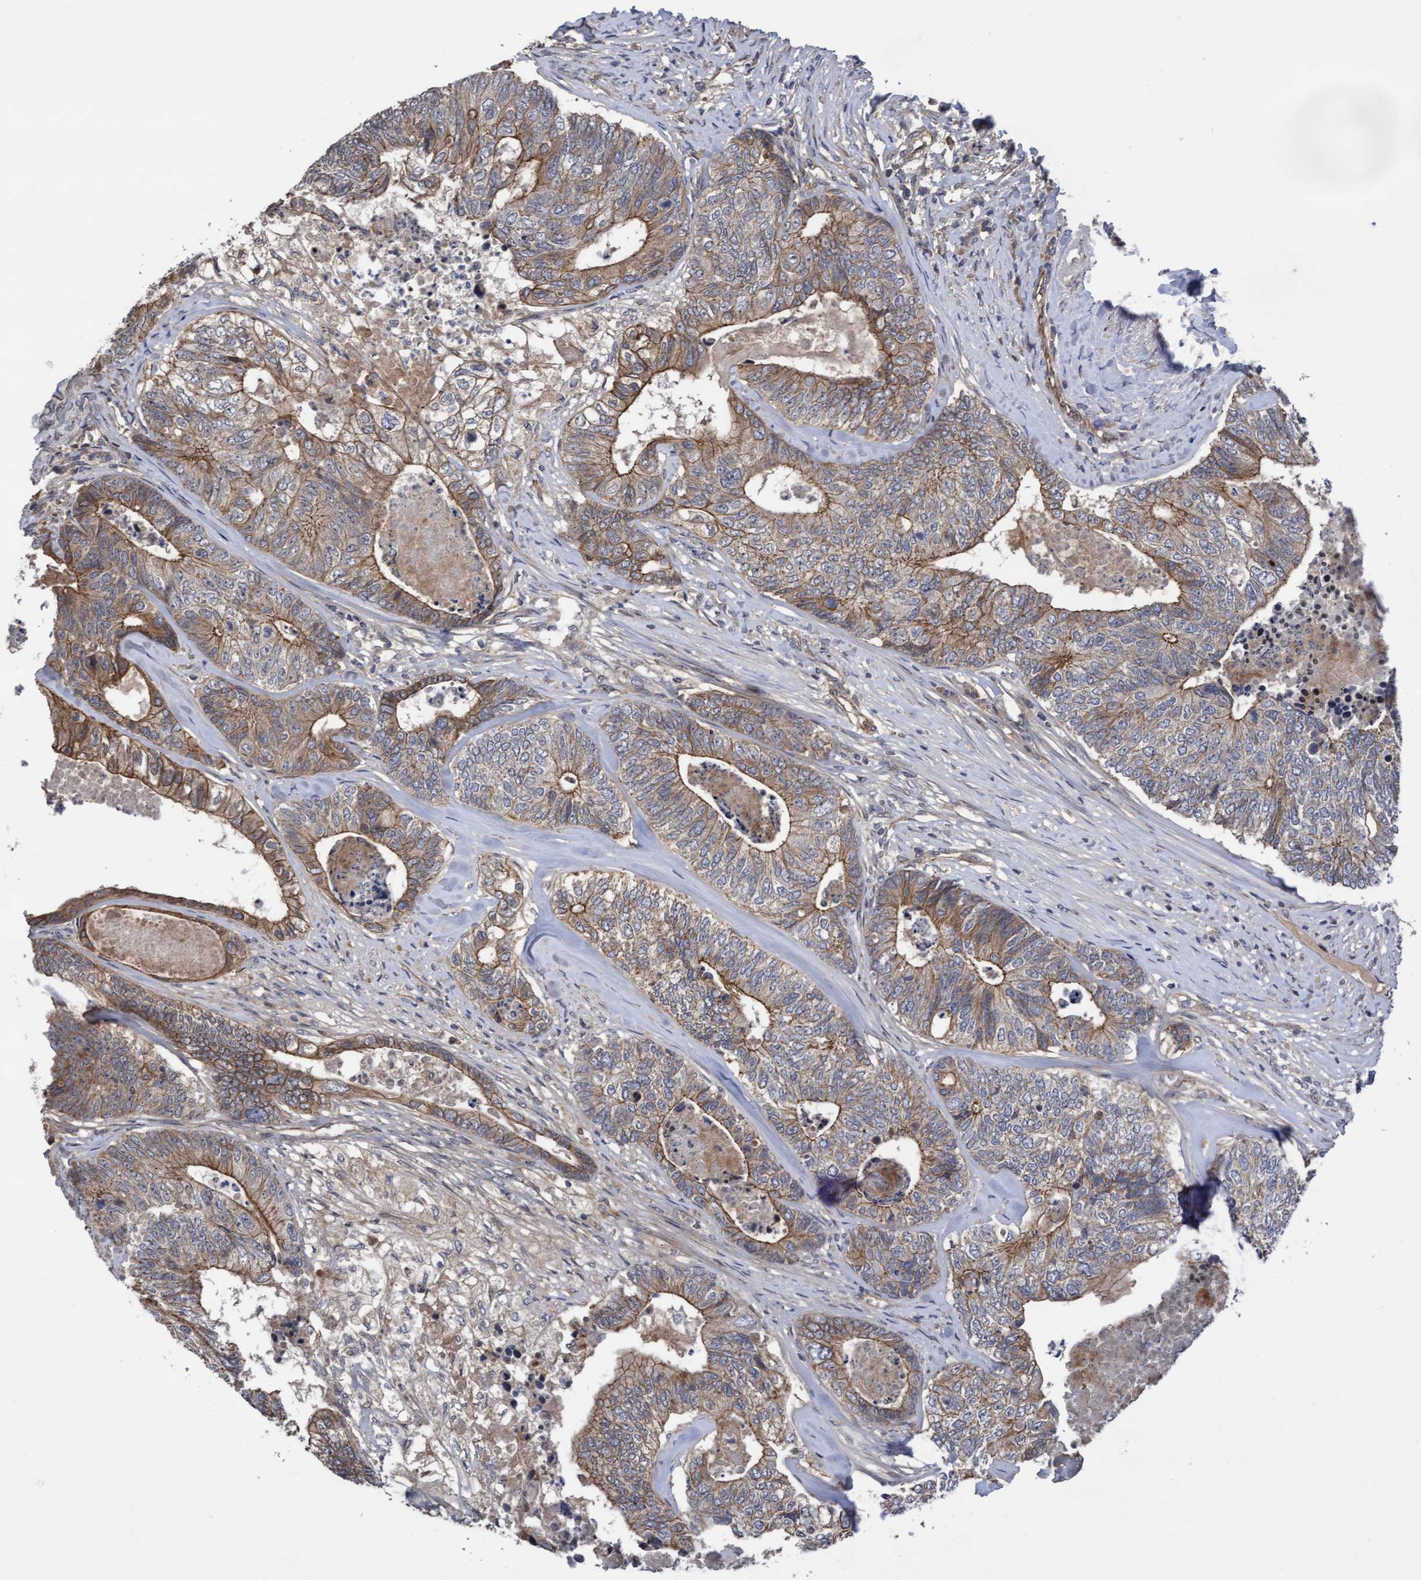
{"staining": {"intensity": "moderate", "quantity": ">75%", "location": "cytoplasmic/membranous"}, "tissue": "colorectal cancer", "cell_type": "Tumor cells", "image_type": "cancer", "snomed": [{"axis": "morphology", "description": "Adenocarcinoma, NOS"}, {"axis": "topography", "description": "Colon"}], "caption": "Protein analysis of colorectal cancer tissue shows moderate cytoplasmic/membranous expression in about >75% of tumor cells.", "gene": "COBL", "patient": {"sex": "female", "age": 67}}